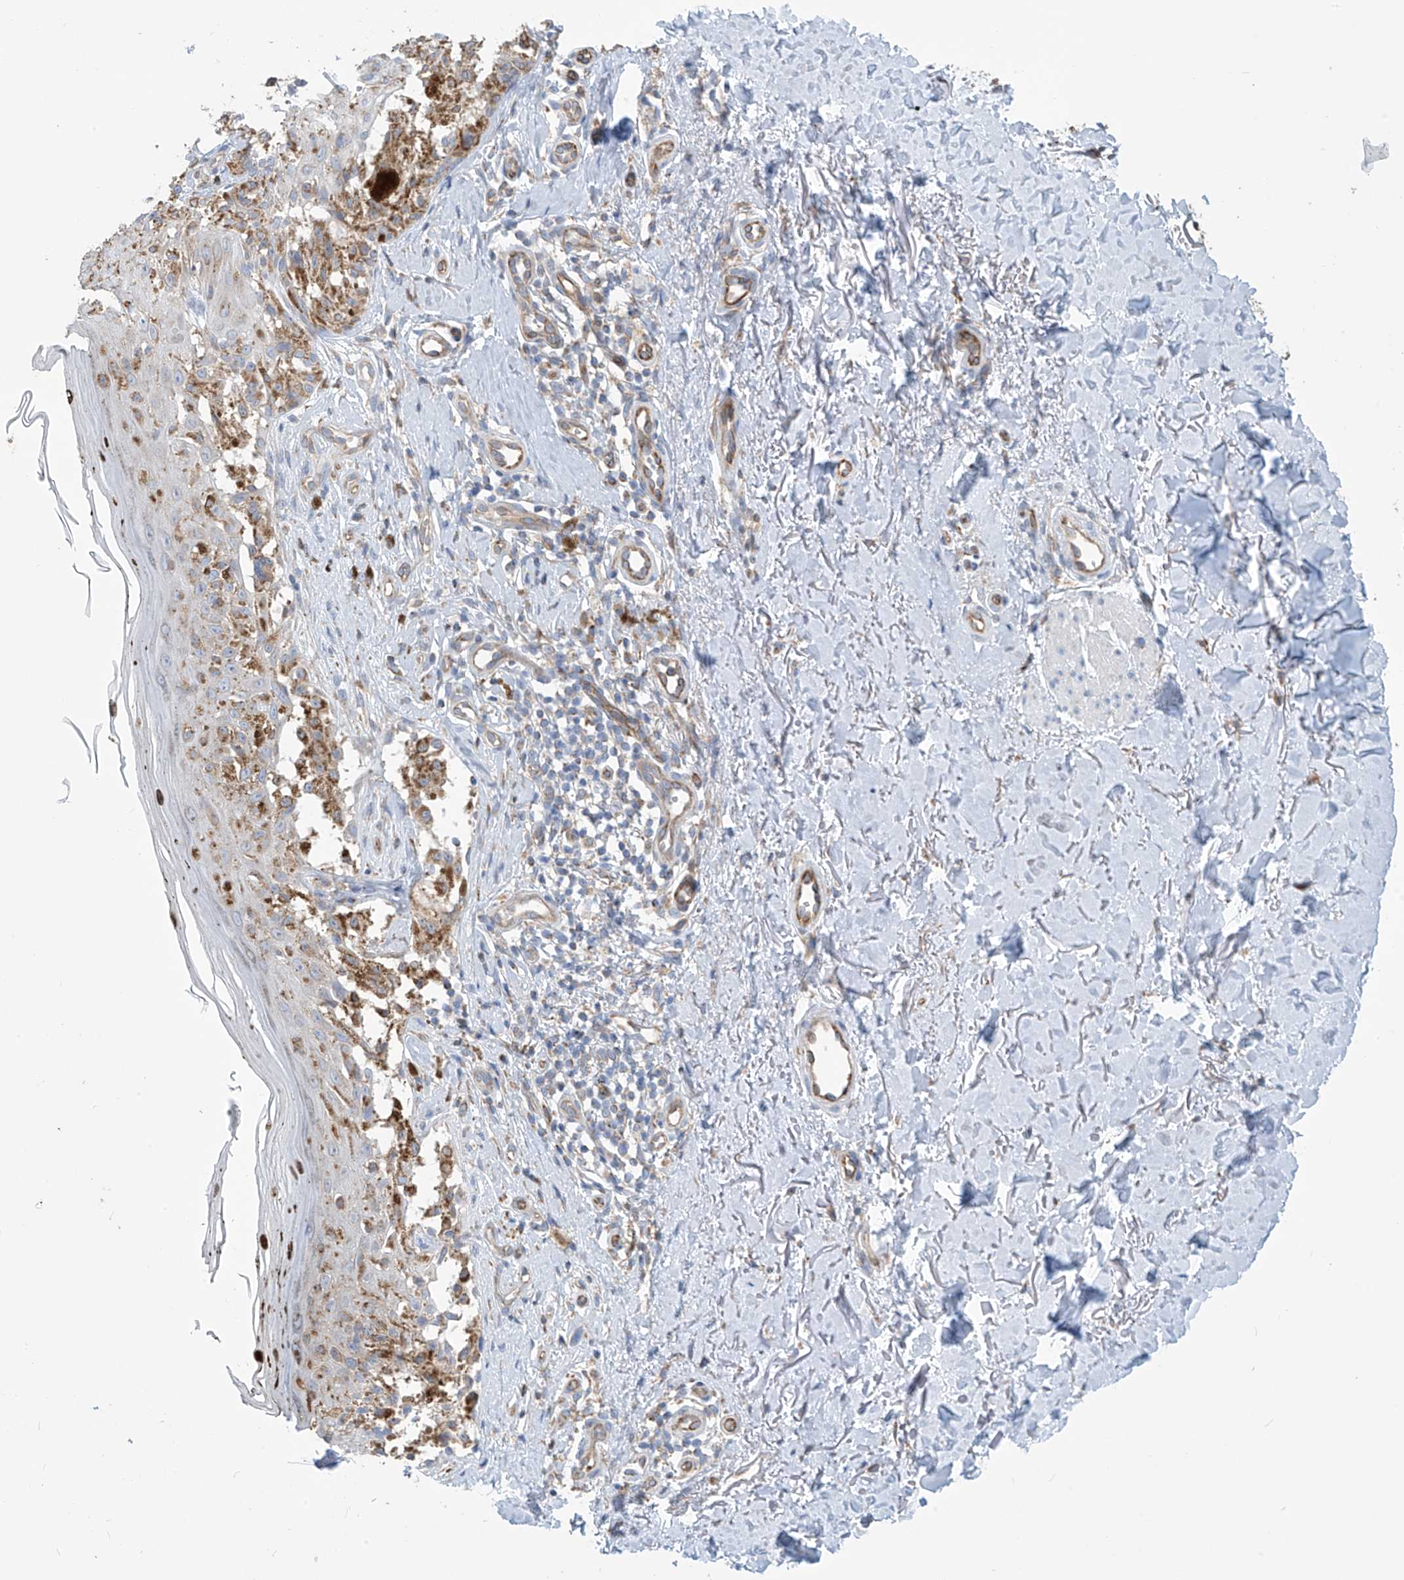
{"staining": {"intensity": "moderate", "quantity": ">75%", "location": "cytoplasmic/membranous"}, "tissue": "melanoma", "cell_type": "Tumor cells", "image_type": "cancer", "snomed": [{"axis": "morphology", "description": "Malignant melanoma, NOS"}, {"axis": "topography", "description": "Skin"}], "caption": "A medium amount of moderate cytoplasmic/membranous staining is seen in about >75% of tumor cells in malignant melanoma tissue.", "gene": "EIF5B", "patient": {"sex": "female", "age": 50}}